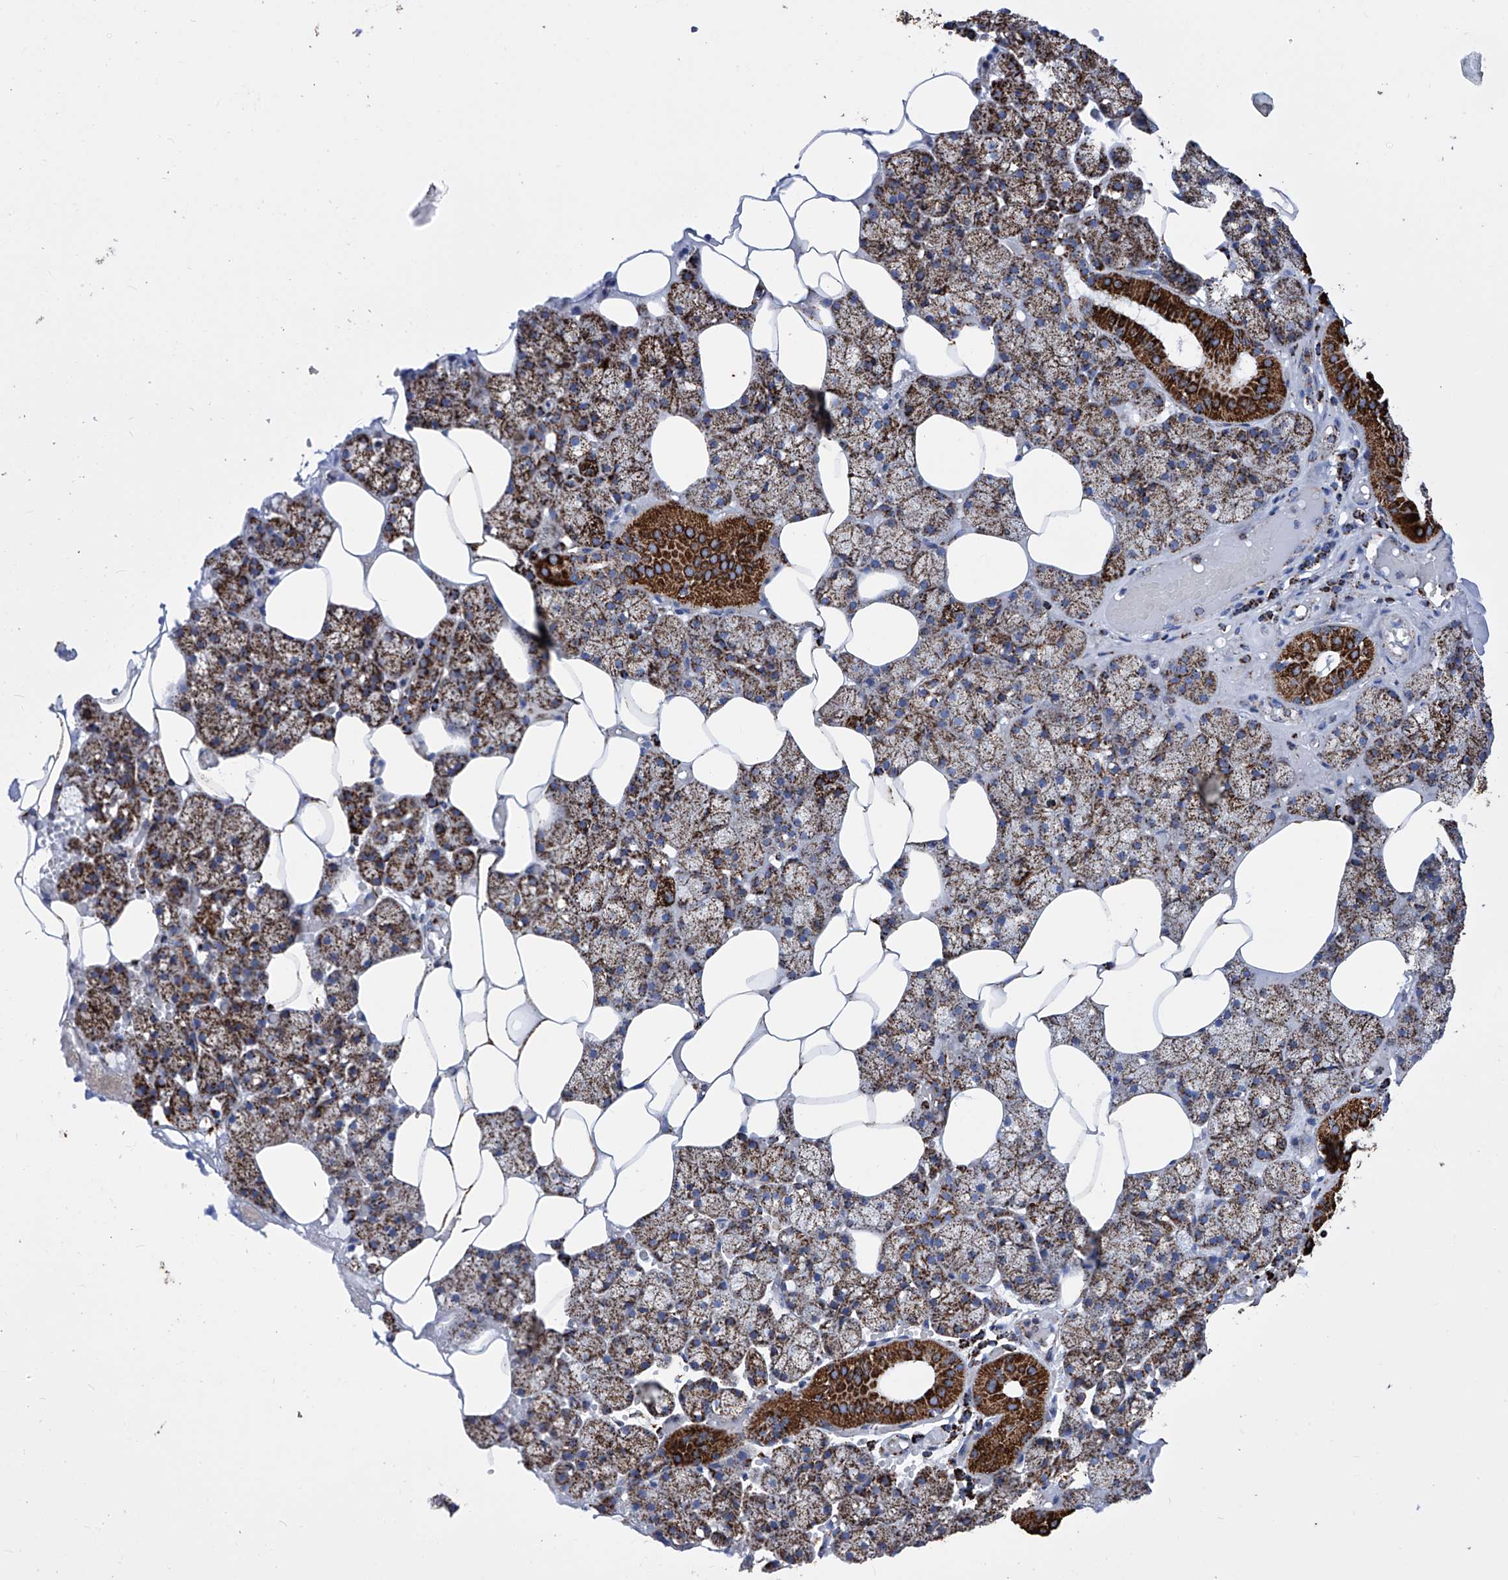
{"staining": {"intensity": "strong", "quantity": ">75%", "location": "cytoplasmic/membranous"}, "tissue": "salivary gland", "cell_type": "Glandular cells", "image_type": "normal", "snomed": [{"axis": "morphology", "description": "Normal tissue, NOS"}, {"axis": "topography", "description": "Salivary gland"}], "caption": "Human salivary gland stained with a brown dye displays strong cytoplasmic/membranous positive staining in approximately >75% of glandular cells.", "gene": "ATP5PF", "patient": {"sex": "male", "age": 62}}